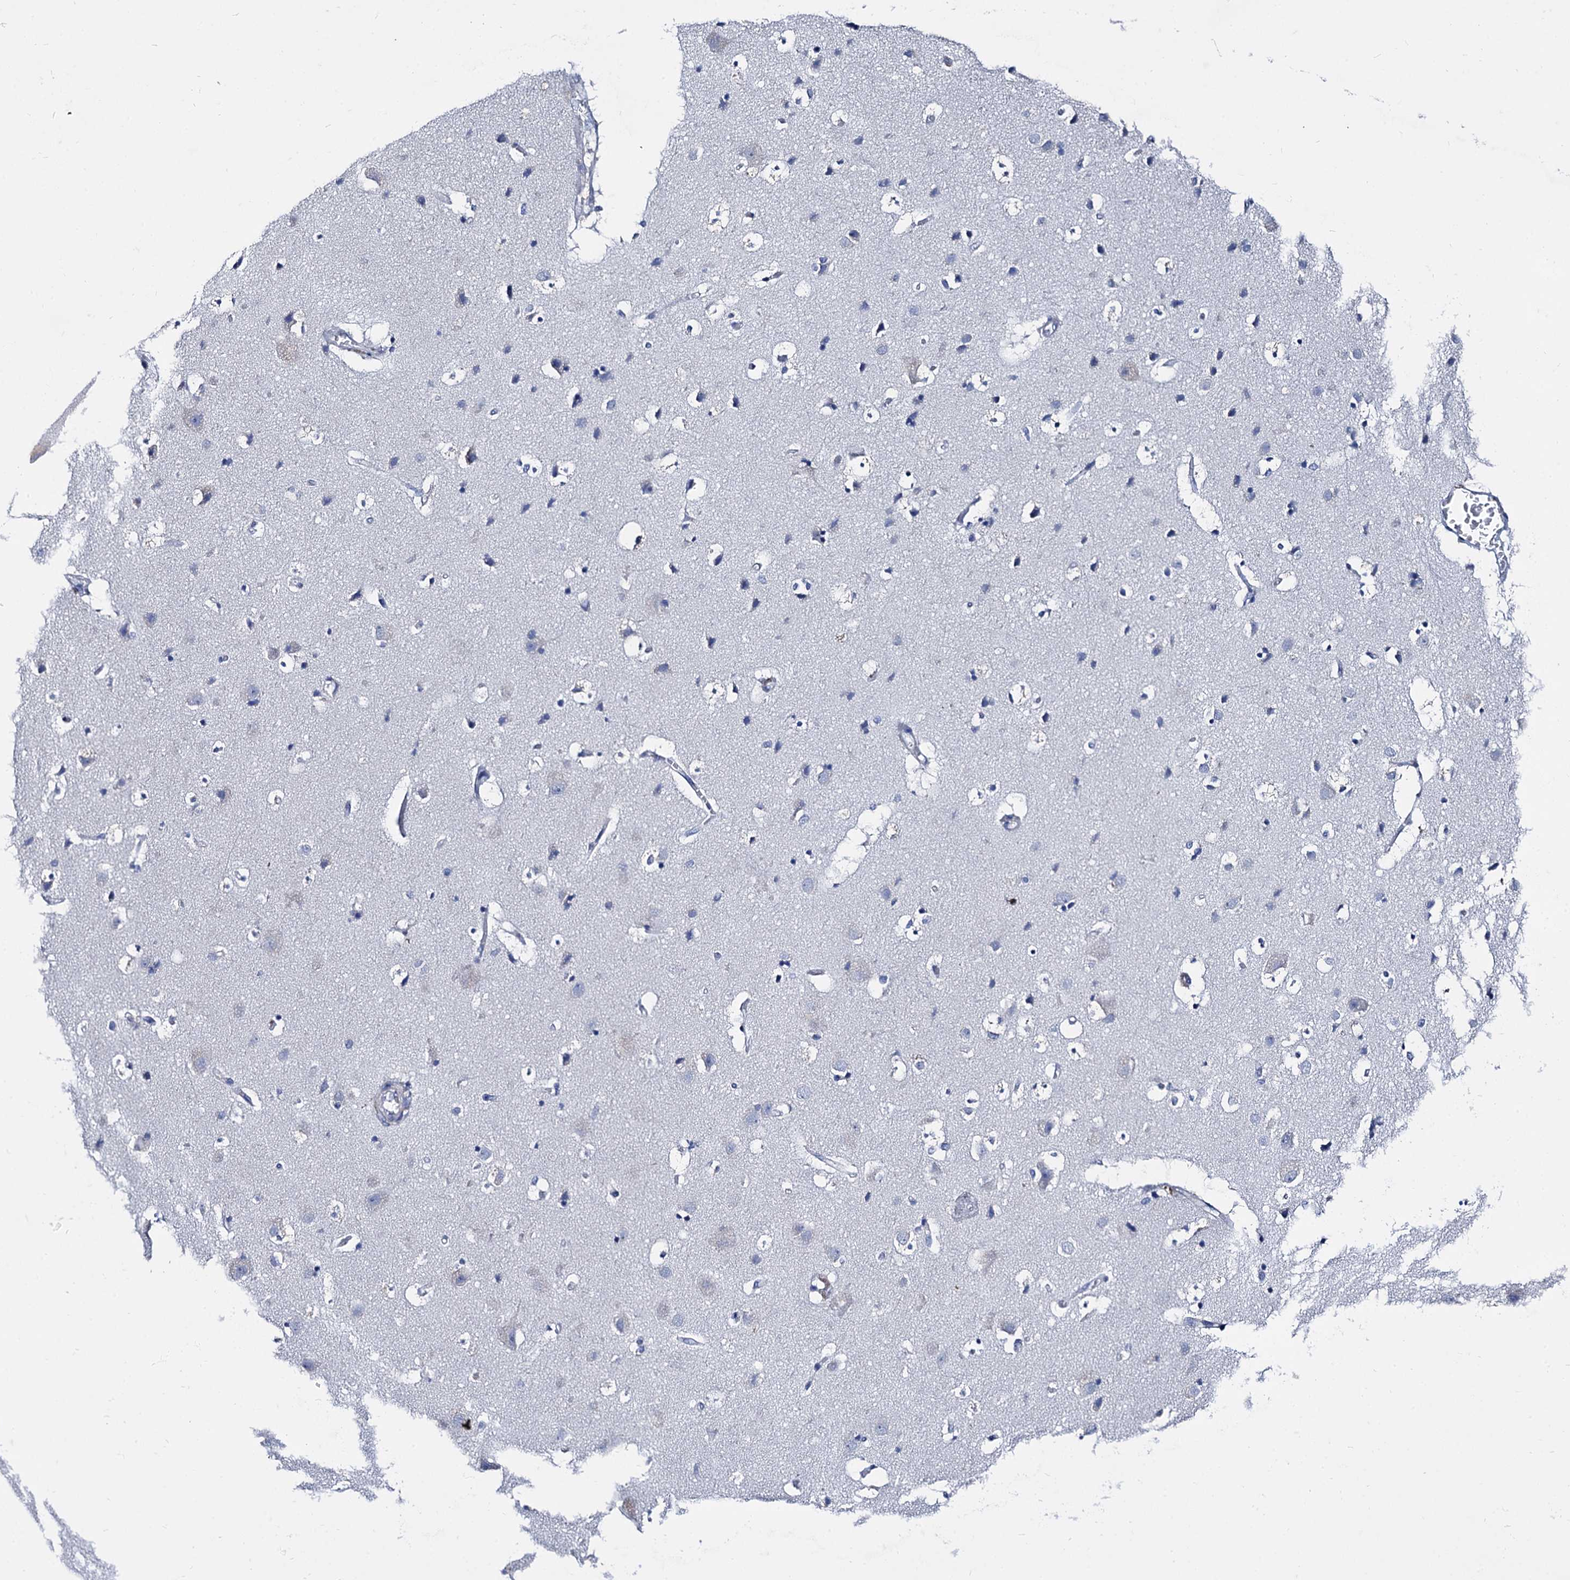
{"staining": {"intensity": "weak", "quantity": "25%-75%", "location": "cytoplasmic/membranous"}, "tissue": "cerebral cortex", "cell_type": "Endothelial cells", "image_type": "normal", "snomed": [{"axis": "morphology", "description": "Normal tissue, NOS"}, {"axis": "topography", "description": "Cerebral cortex"}], "caption": "Protein expression by immunohistochemistry (IHC) exhibits weak cytoplasmic/membranous staining in approximately 25%-75% of endothelial cells in unremarkable cerebral cortex. (DAB (3,3'-diaminobenzidine) IHC, brown staining for protein, blue staining for nuclei).", "gene": "FOXR2", "patient": {"sex": "male", "age": 54}}